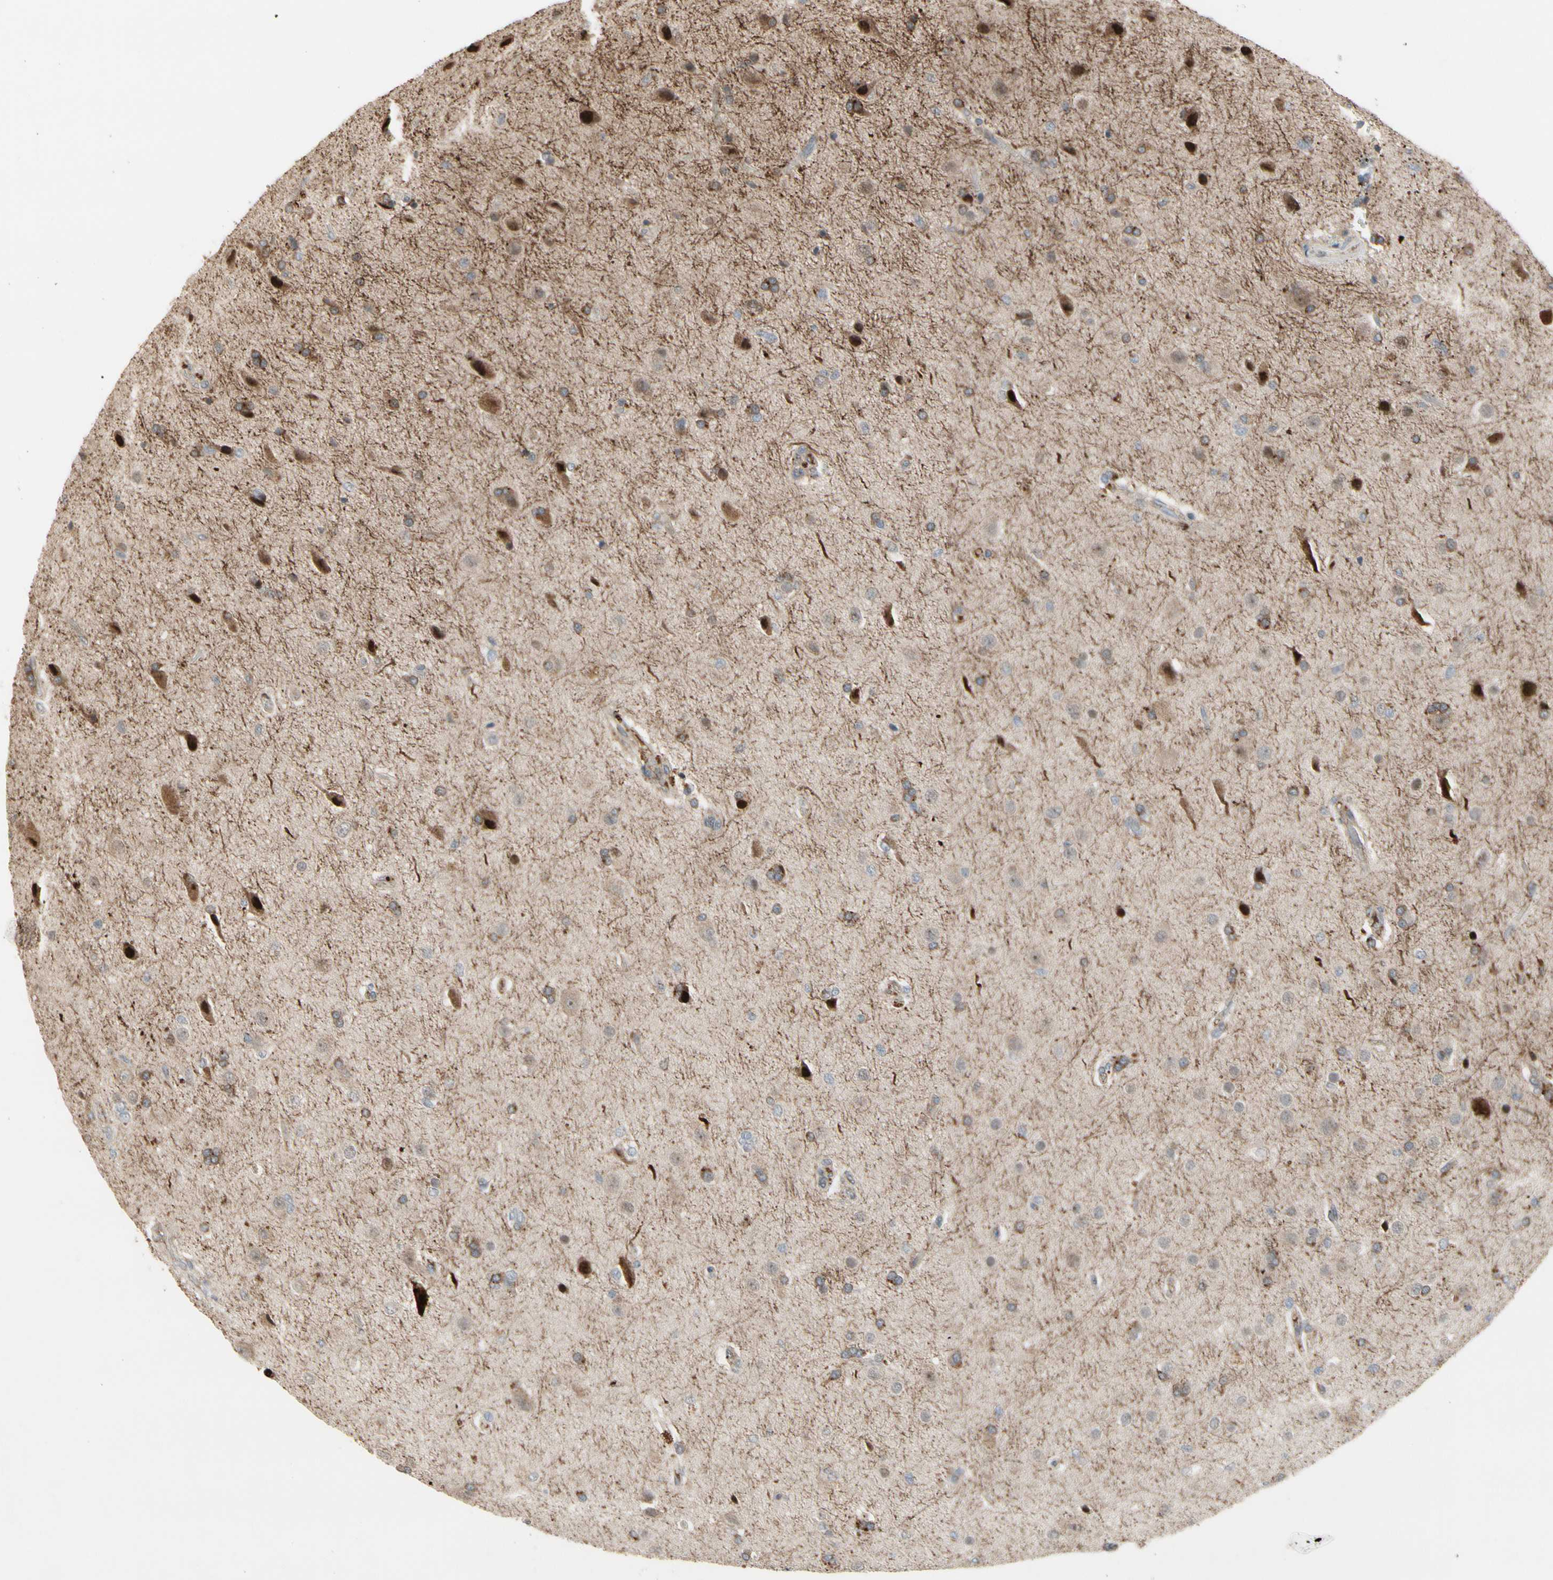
{"staining": {"intensity": "moderate", "quantity": "<25%", "location": "cytoplasmic/membranous,nuclear"}, "tissue": "glioma", "cell_type": "Tumor cells", "image_type": "cancer", "snomed": [{"axis": "morphology", "description": "Glioma, malignant, High grade"}, {"axis": "topography", "description": "Brain"}], "caption": "High-grade glioma (malignant) stained with DAB IHC displays low levels of moderate cytoplasmic/membranous and nuclear expression in about <25% of tumor cells.", "gene": "SNX29", "patient": {"sex": "male", "age": 71}}